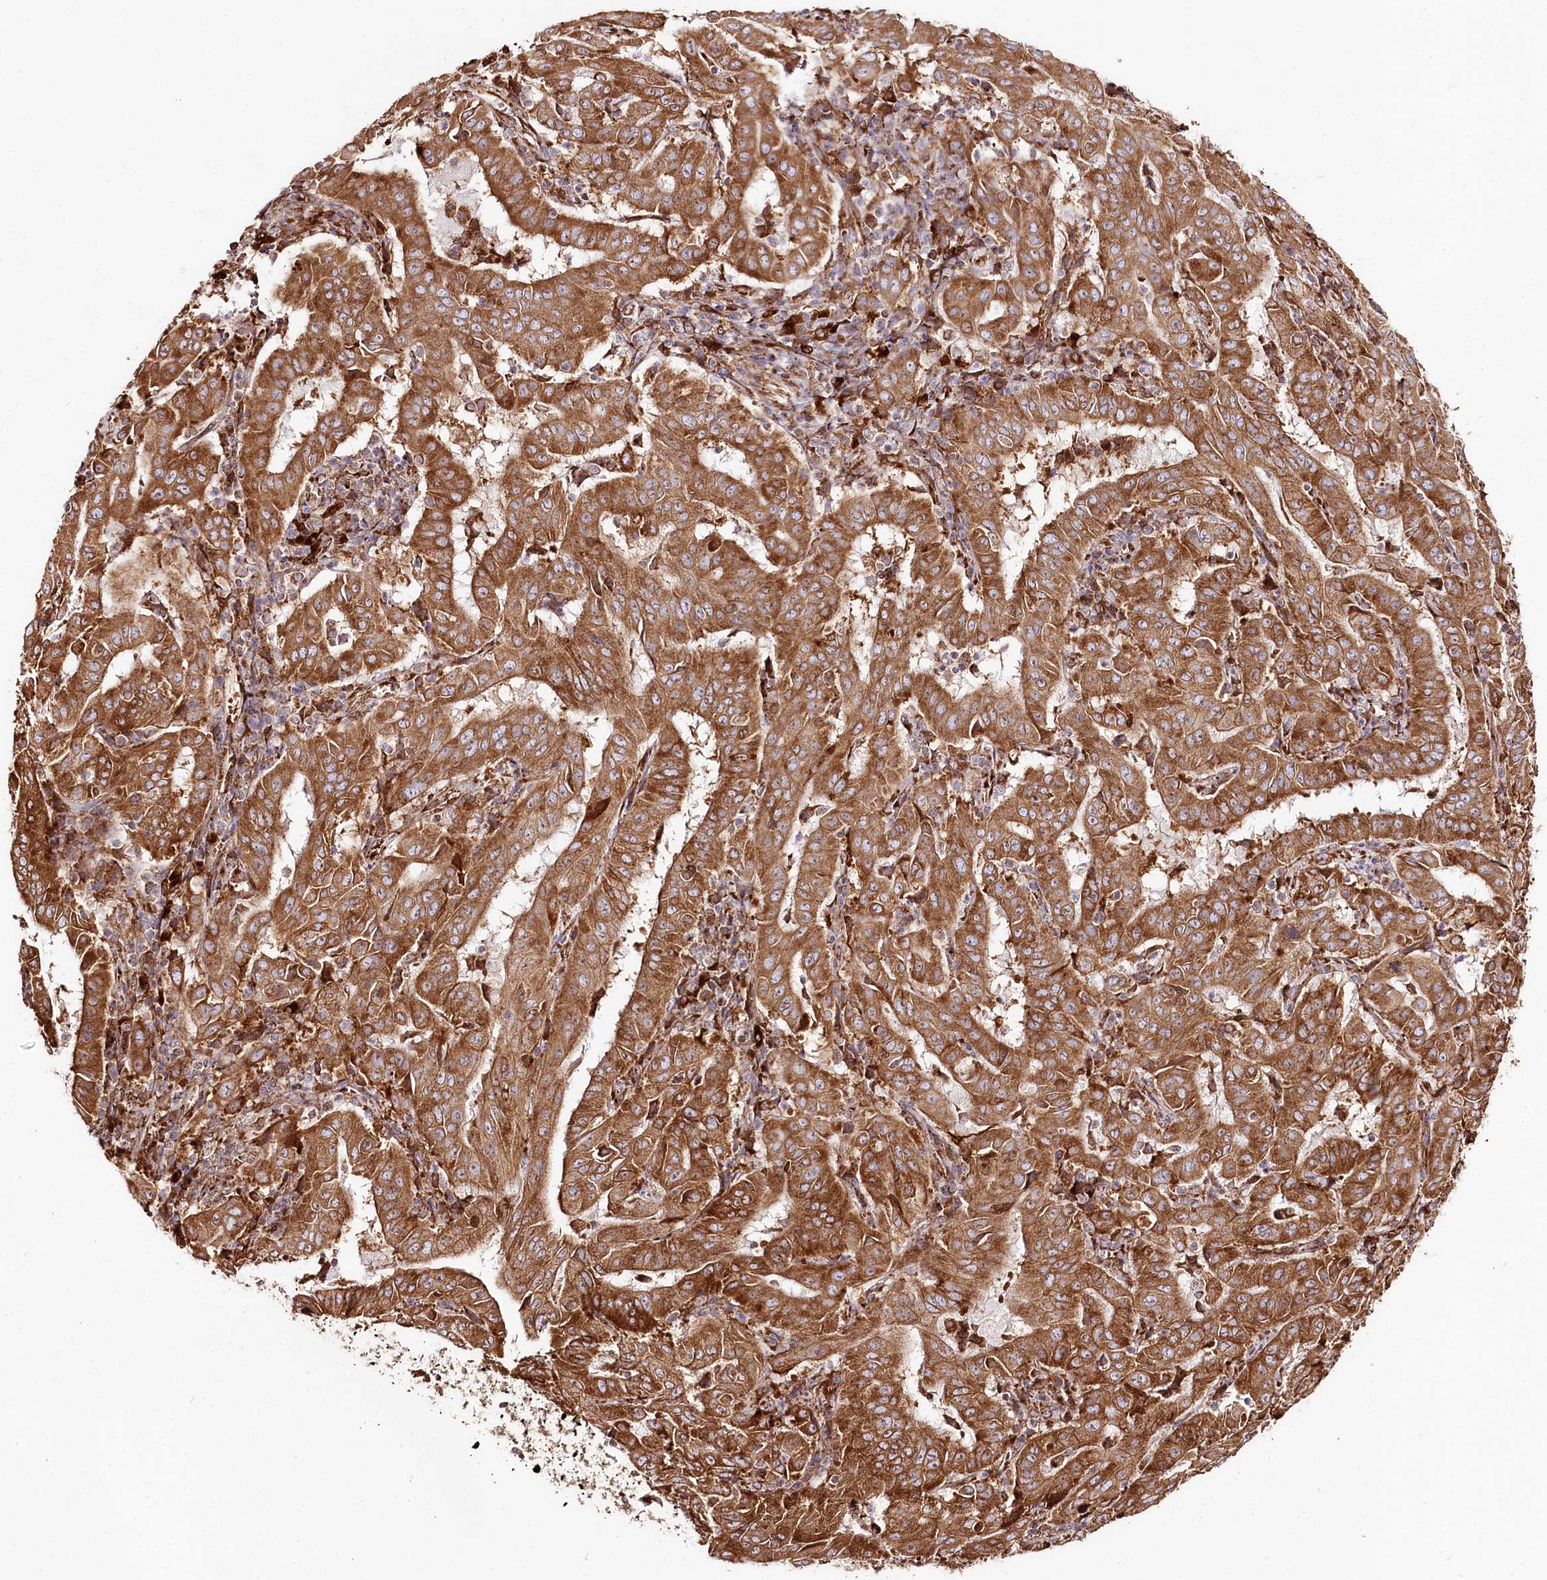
{"staining": {"intensity": "strong", "quantity": ">75%", "location": "cytoplasmic/membranous"}, "tissue": "pancreatic cancer", "cell_type": "Tumor cells", "image_type": "cancer", "snomed": [{"axis": "morphology", "description": "Adenocarcinoma, NOS"}, {"axis": "topography", "description": "Pancreas"}], "caption": "Immunohistochemical staining of adenocarcinoma (pancreatic) reveals strong cytoplasmic/membranous protein expression in about >75% of tumor cells.", "gene": "CNPY2", "patient": {"sex": "male", "age": 63}}